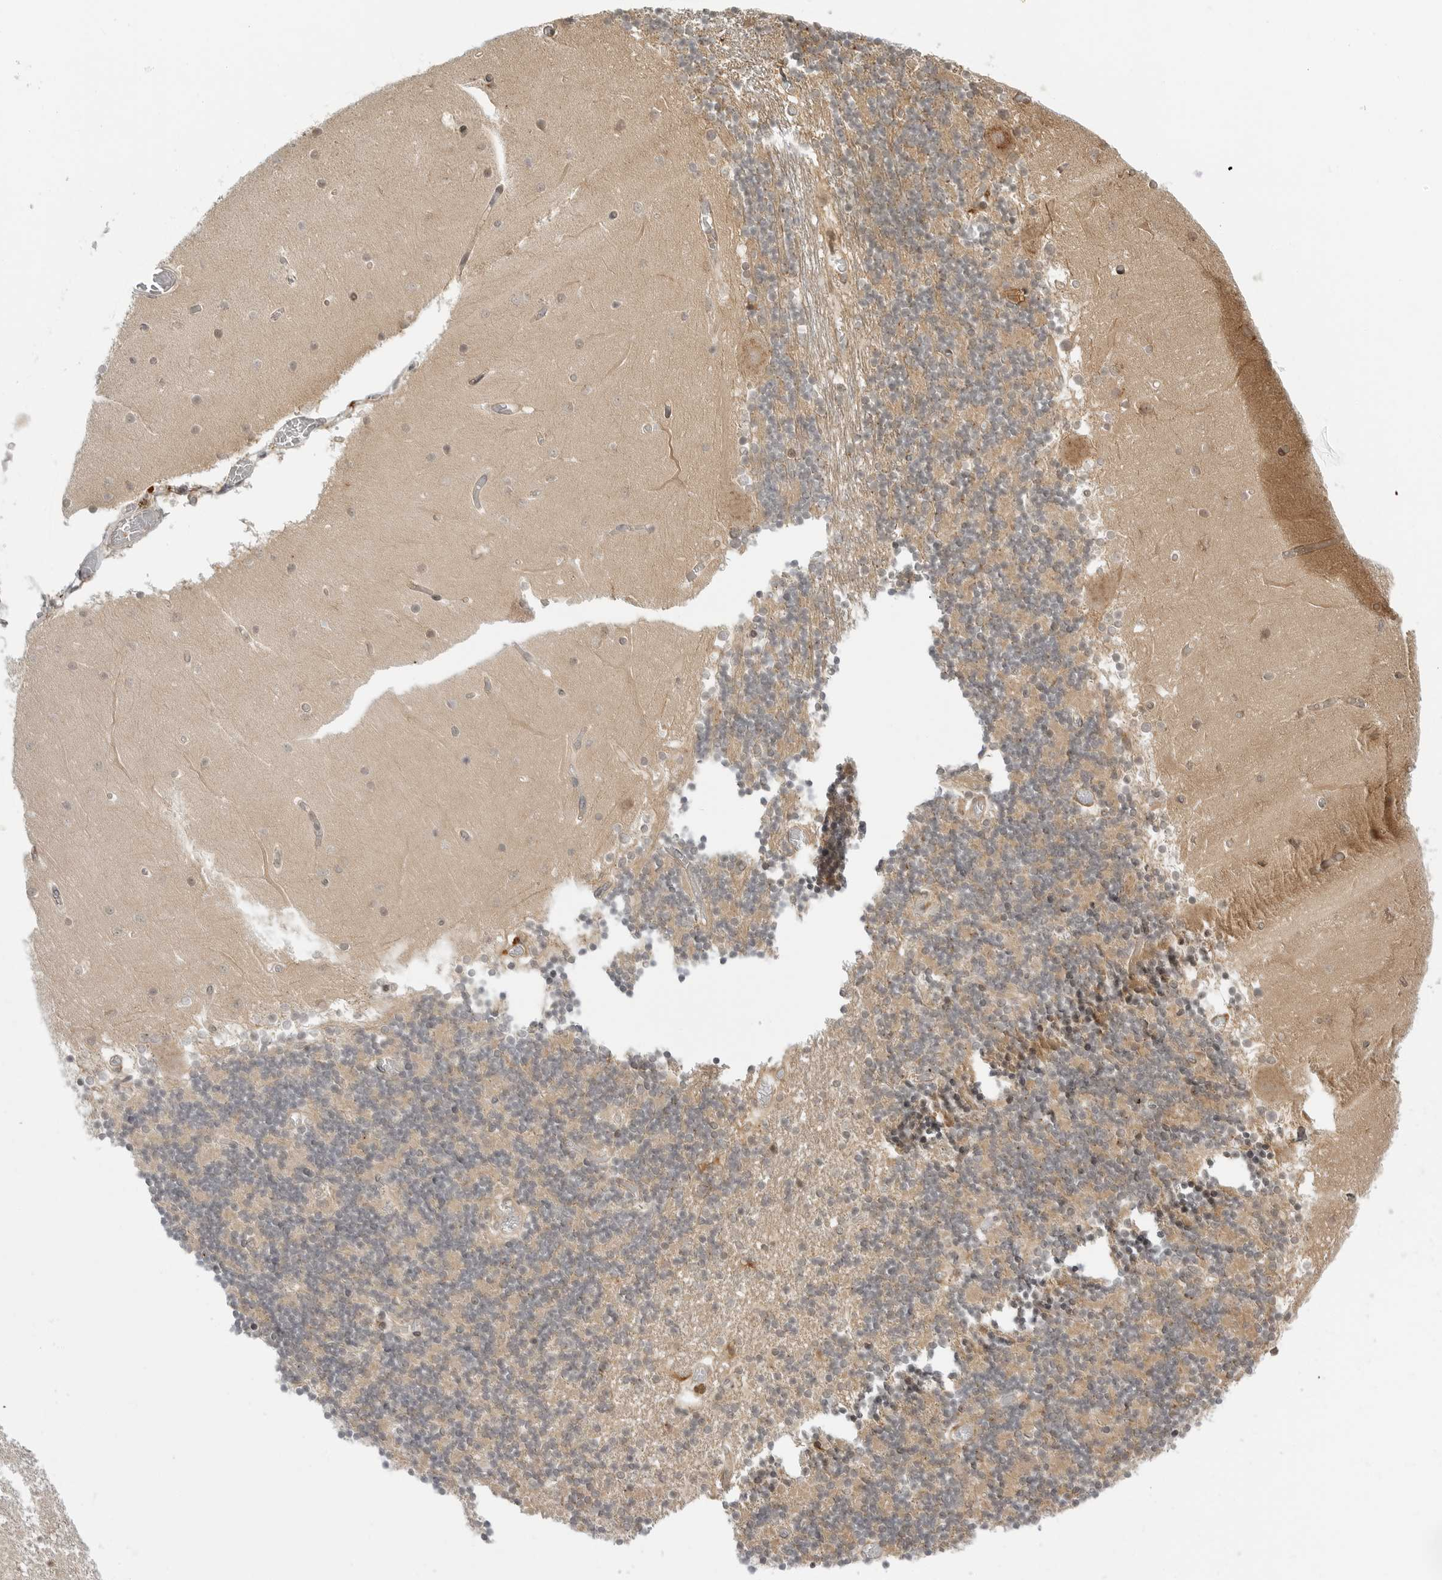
{"staining": {"intensity": "weak", "quantity": "25%-75%", "location": "cytoplasmic/membranous"}, "tissue": "cerebellum", "cell_type": "Cells in granular layer", "image_type": "normal", "snomed": [{"axis": "morphology", "description": "Normal tissue, NOS"}, {"axis": "topography", "description": "Cerebellum"}], "caption": "A histopathology image showing weak cytoplasmic/membranous expression in about 25%-75% of cells in granular layer in normal cerebellum, as visualized by brown immunohistochemical staining.", "gene": "TIPRL", "patient": {"sex": "female", "age": 28}}